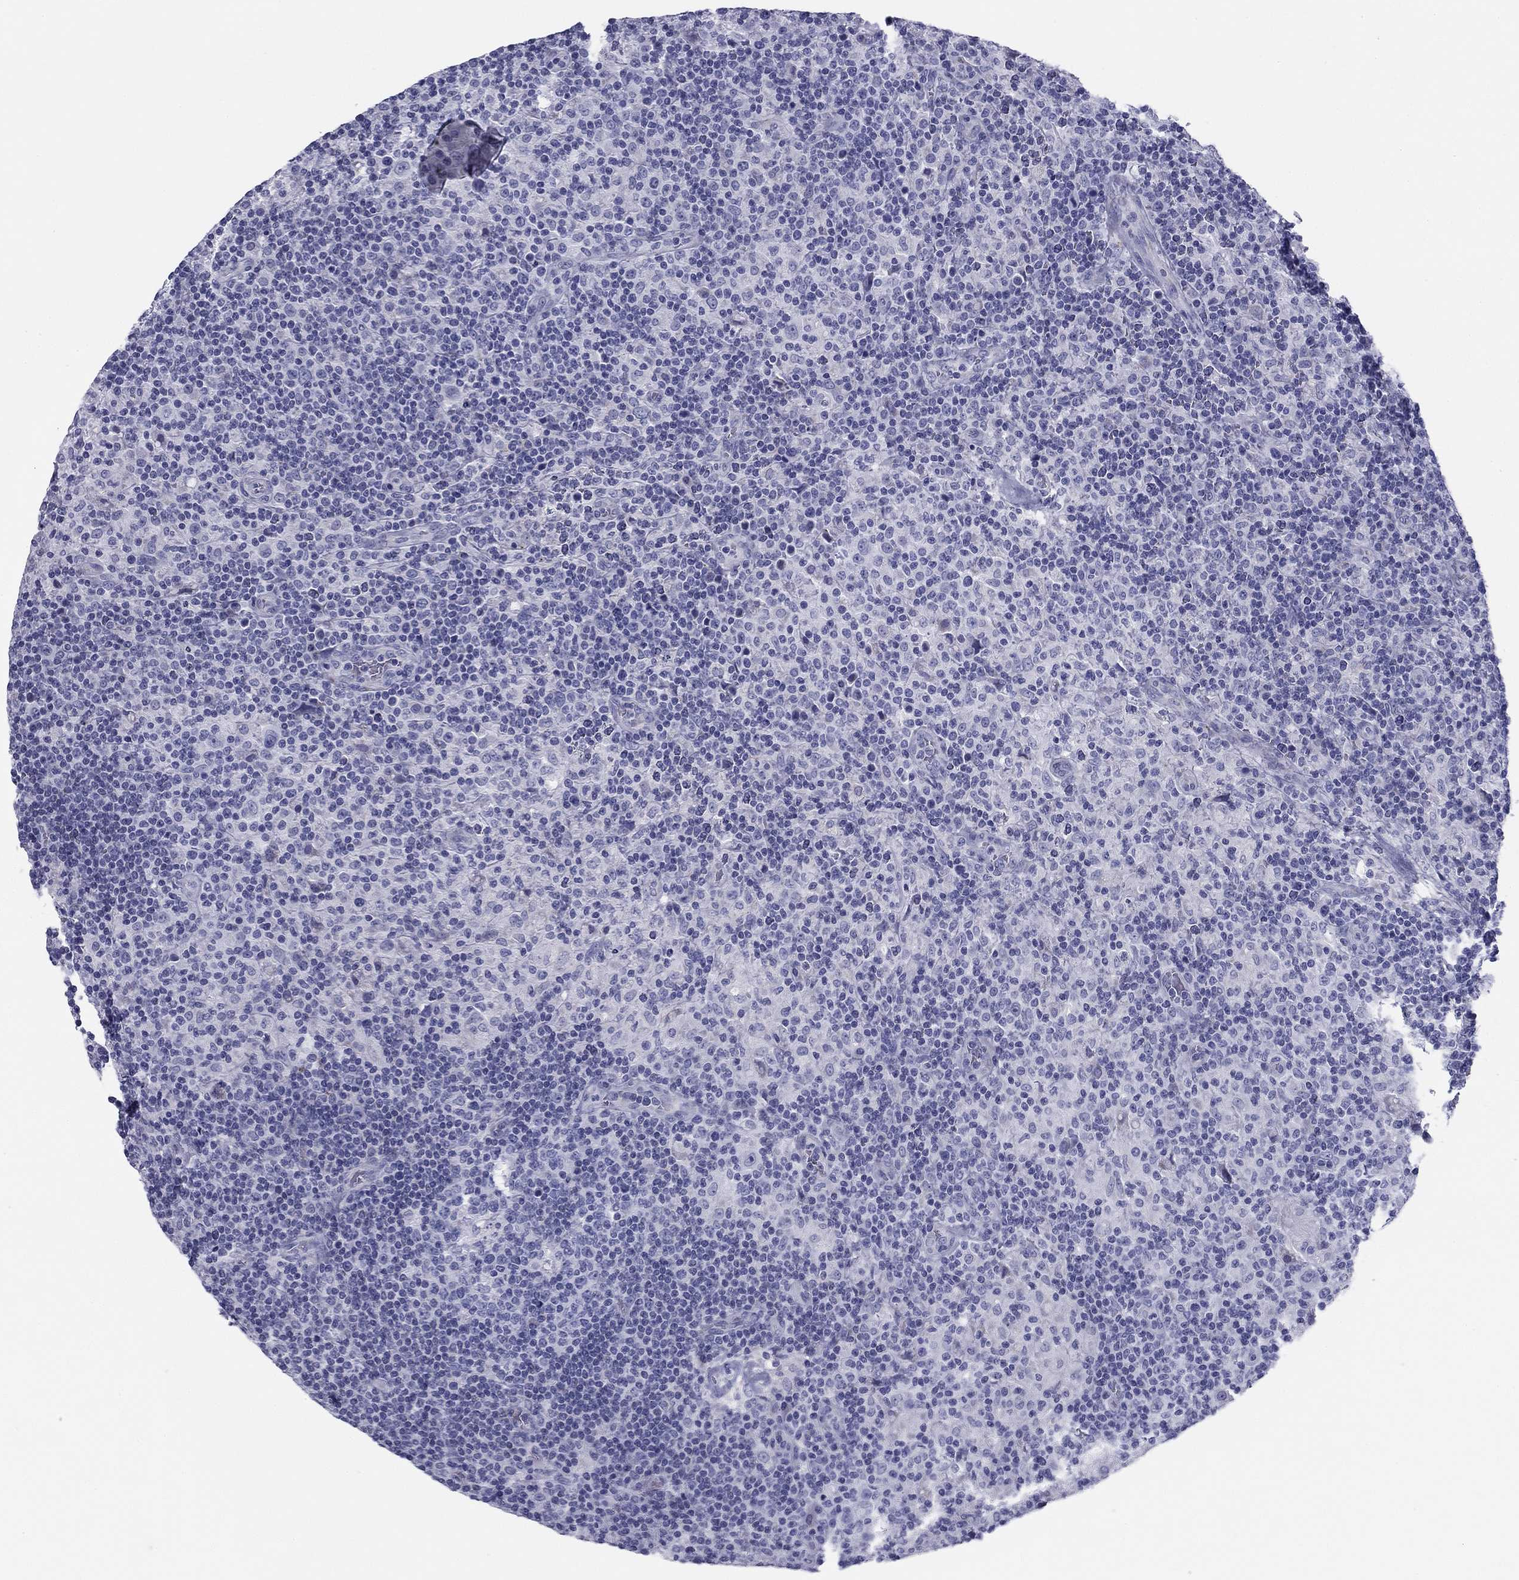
{"staining": {"intensity": "negative", "quantity": "none", "location": "none"}, "tissue": "lymphoma", "cell_type": "Tumor cells", "image_type": "cancer", "snomed": [{"axis": "morphology", "description": "Hodgkin's disease, NOS"}, {"axis": "topography", "description": "Lymph node"}], "caption": "IHC of lymphoma exhibits no staining in tumor cells.", "gene": "ZP2", "patient": {"sex": "male", "age": 70}}